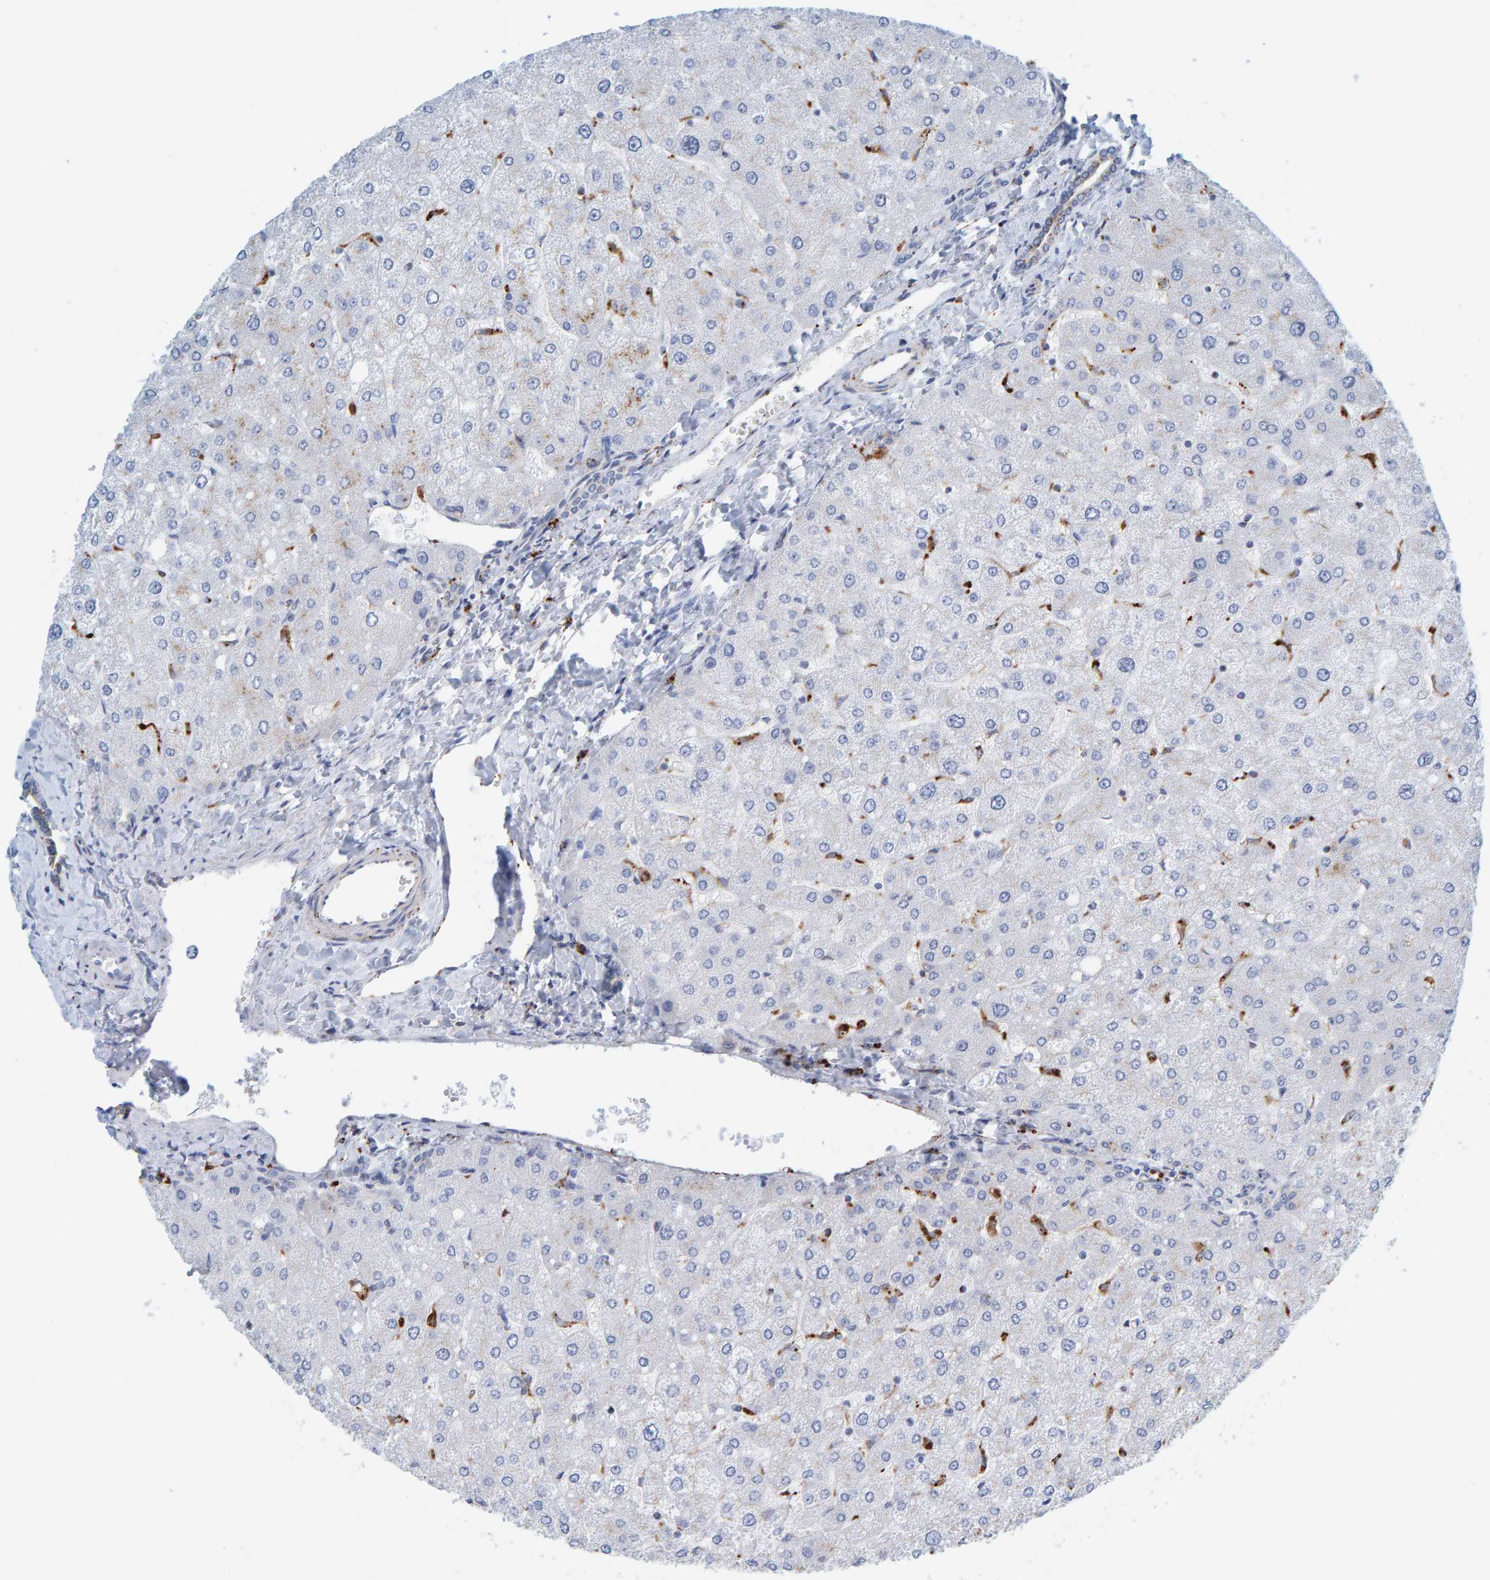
{"staining": {"intensity": "weak", "quantity": "<25%", "location": "cytoplasmic/membranous"}, "tissue": "liver", "cell_type": "Cholangiocytes", "image_type": "normal", "snomed": [{"axis": "morphology", "description": "Normal tissue, NOS"}, {"axis": "topography", "description": "Liver"}], "caption": "Liver was stained to show a protein in brown. There is no significant positivity in cholangiocytes. (Immunohistochemistry, brightfield microscopy, high magnification).", "gene": "BIN3", "patient": {"sex": "male", "age": 55}}